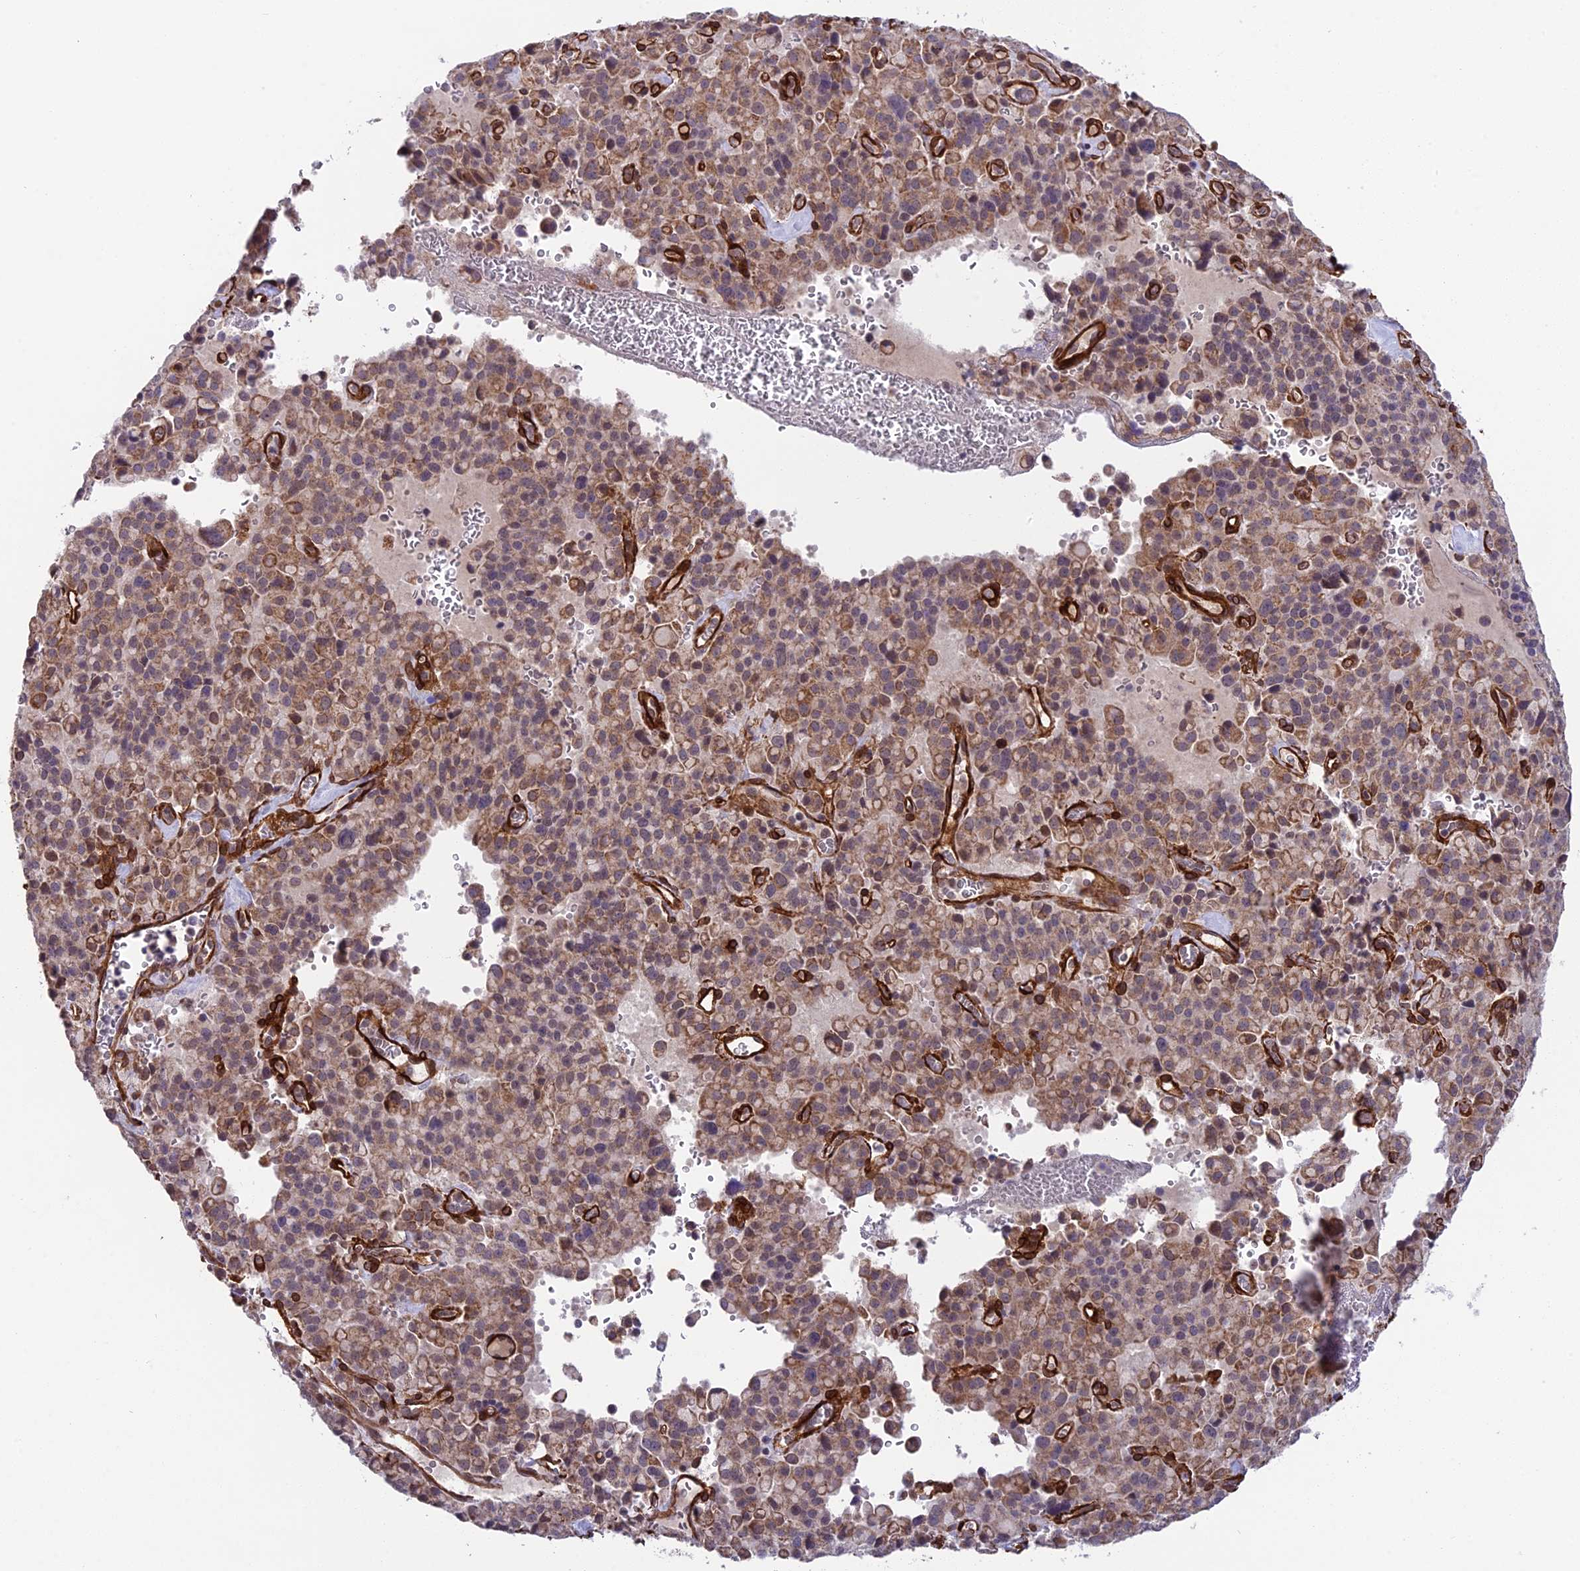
{"staining": {"intensity": "weak", "quantity": ">75%", "location": "cytoplasmic/membranous"}, "tissue": "pancreatic cancer", "cell_type": "Tumor cells", "image_type": "cancer", "snomed": [{"axis": "morphology", "description": "Adenocarcinoma, NOS"}, {"axis": "topography", "description": "Pancreas"}], "caption": "This histopathology image displays IHC staining of pancreatic cancer (adenocarcinoma), with low weak cytoplasmic/membranous expression in approximately >75% of tumor cells.", "gene": "TNS1", "patient": {"sex": "male", "age": 65}}